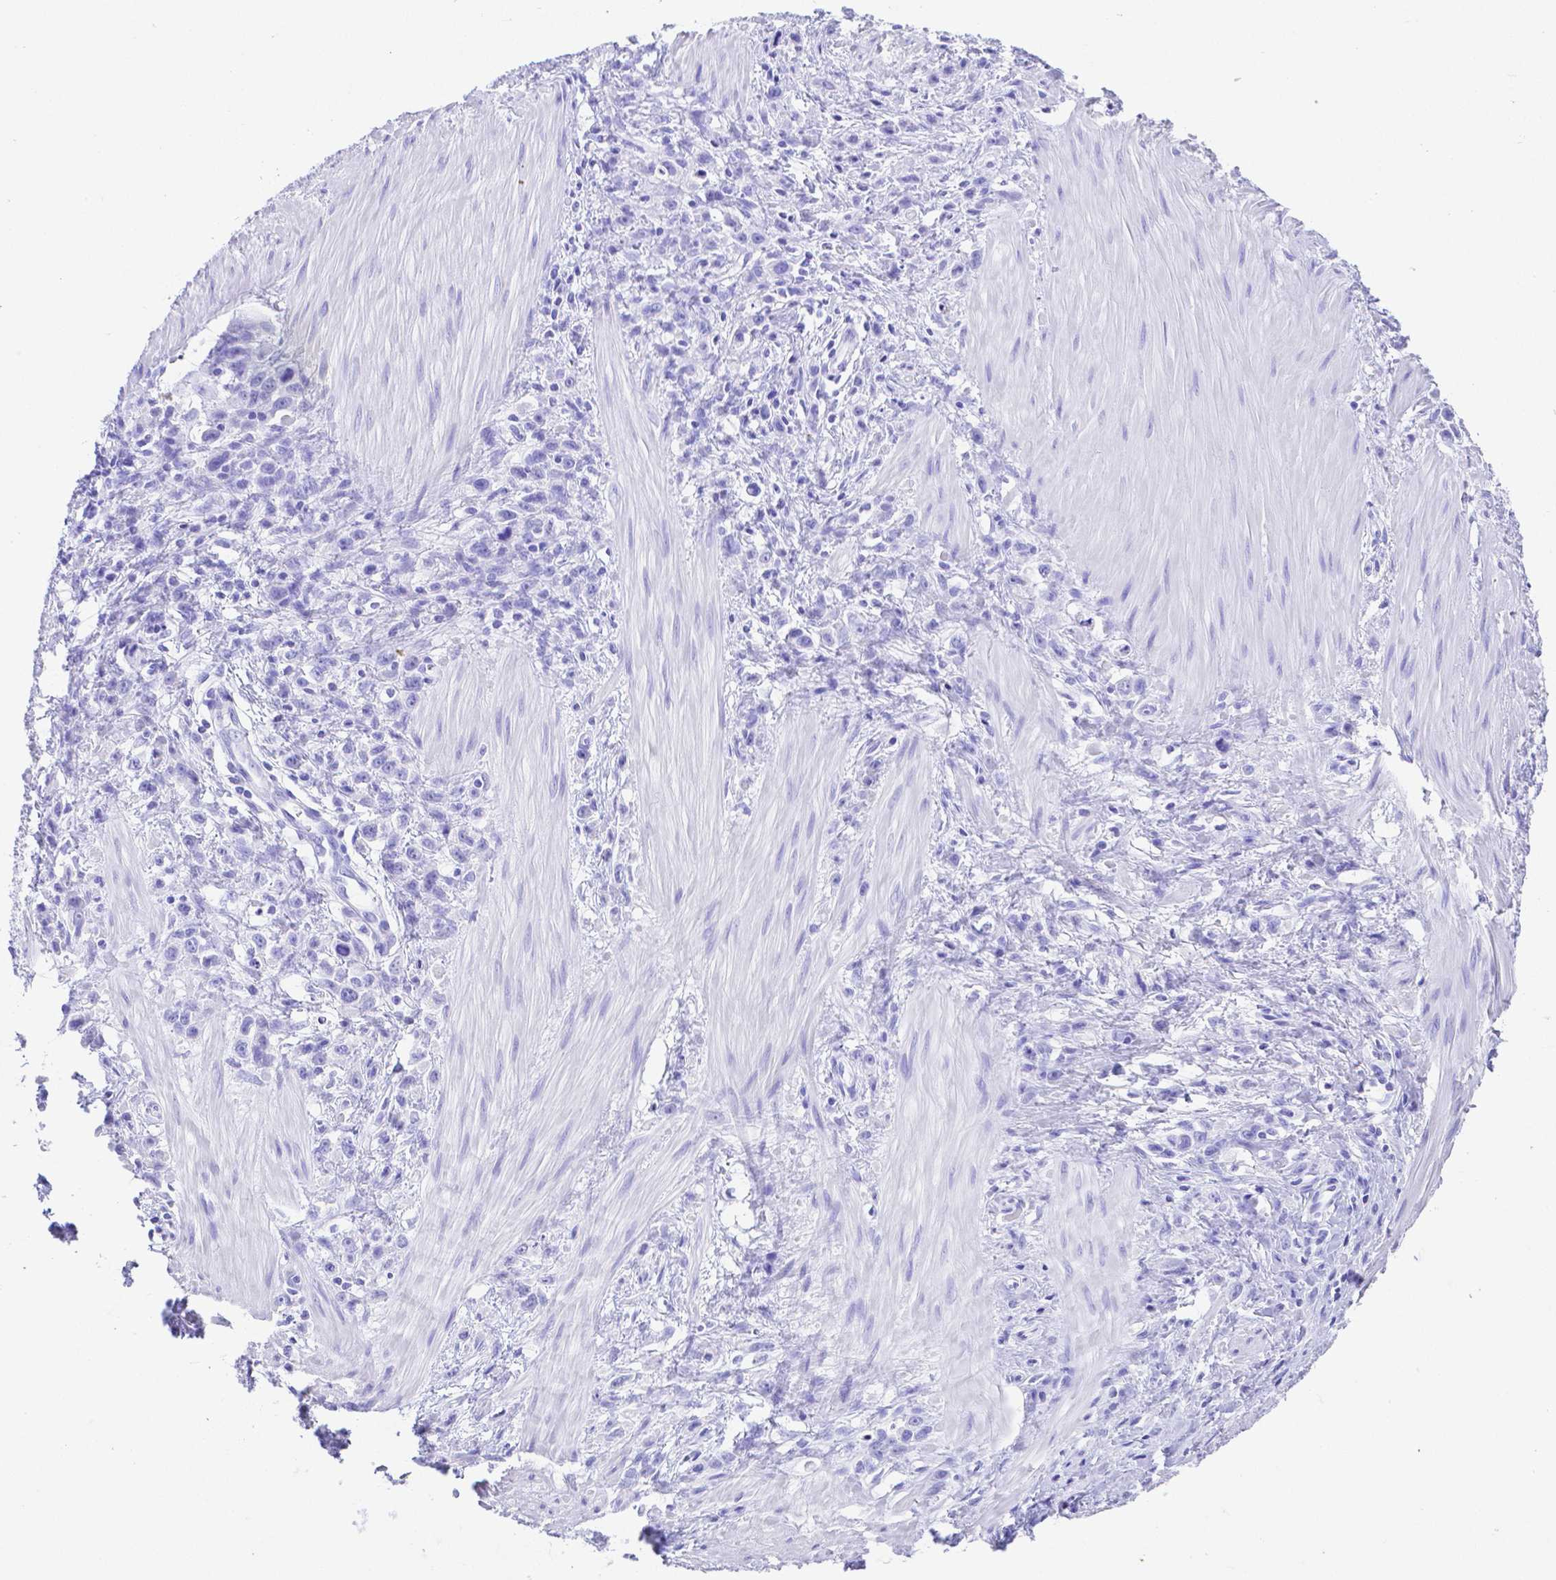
{"staining": {"intensity": "negative", "quantity": "none", "location": "none"}, "tissue": "stomach cancer", "cell_type": "Tumor cells", "image_type": "cancer", "snomed": [{"axis": "morphology", "description": "Adenocarcinoma, NOS"}, {"axis": "topography", "description": "Stomach"}], "caption": "IHC photomicrograph of neoplastic tissue: human stomach cancer stained with DAB (3,3'-diaminobenzidine) demonstrates no significant protein staining in tumor cells.", "gene": "SMR3A", "patient": {"sex": "male", "age": 47}}